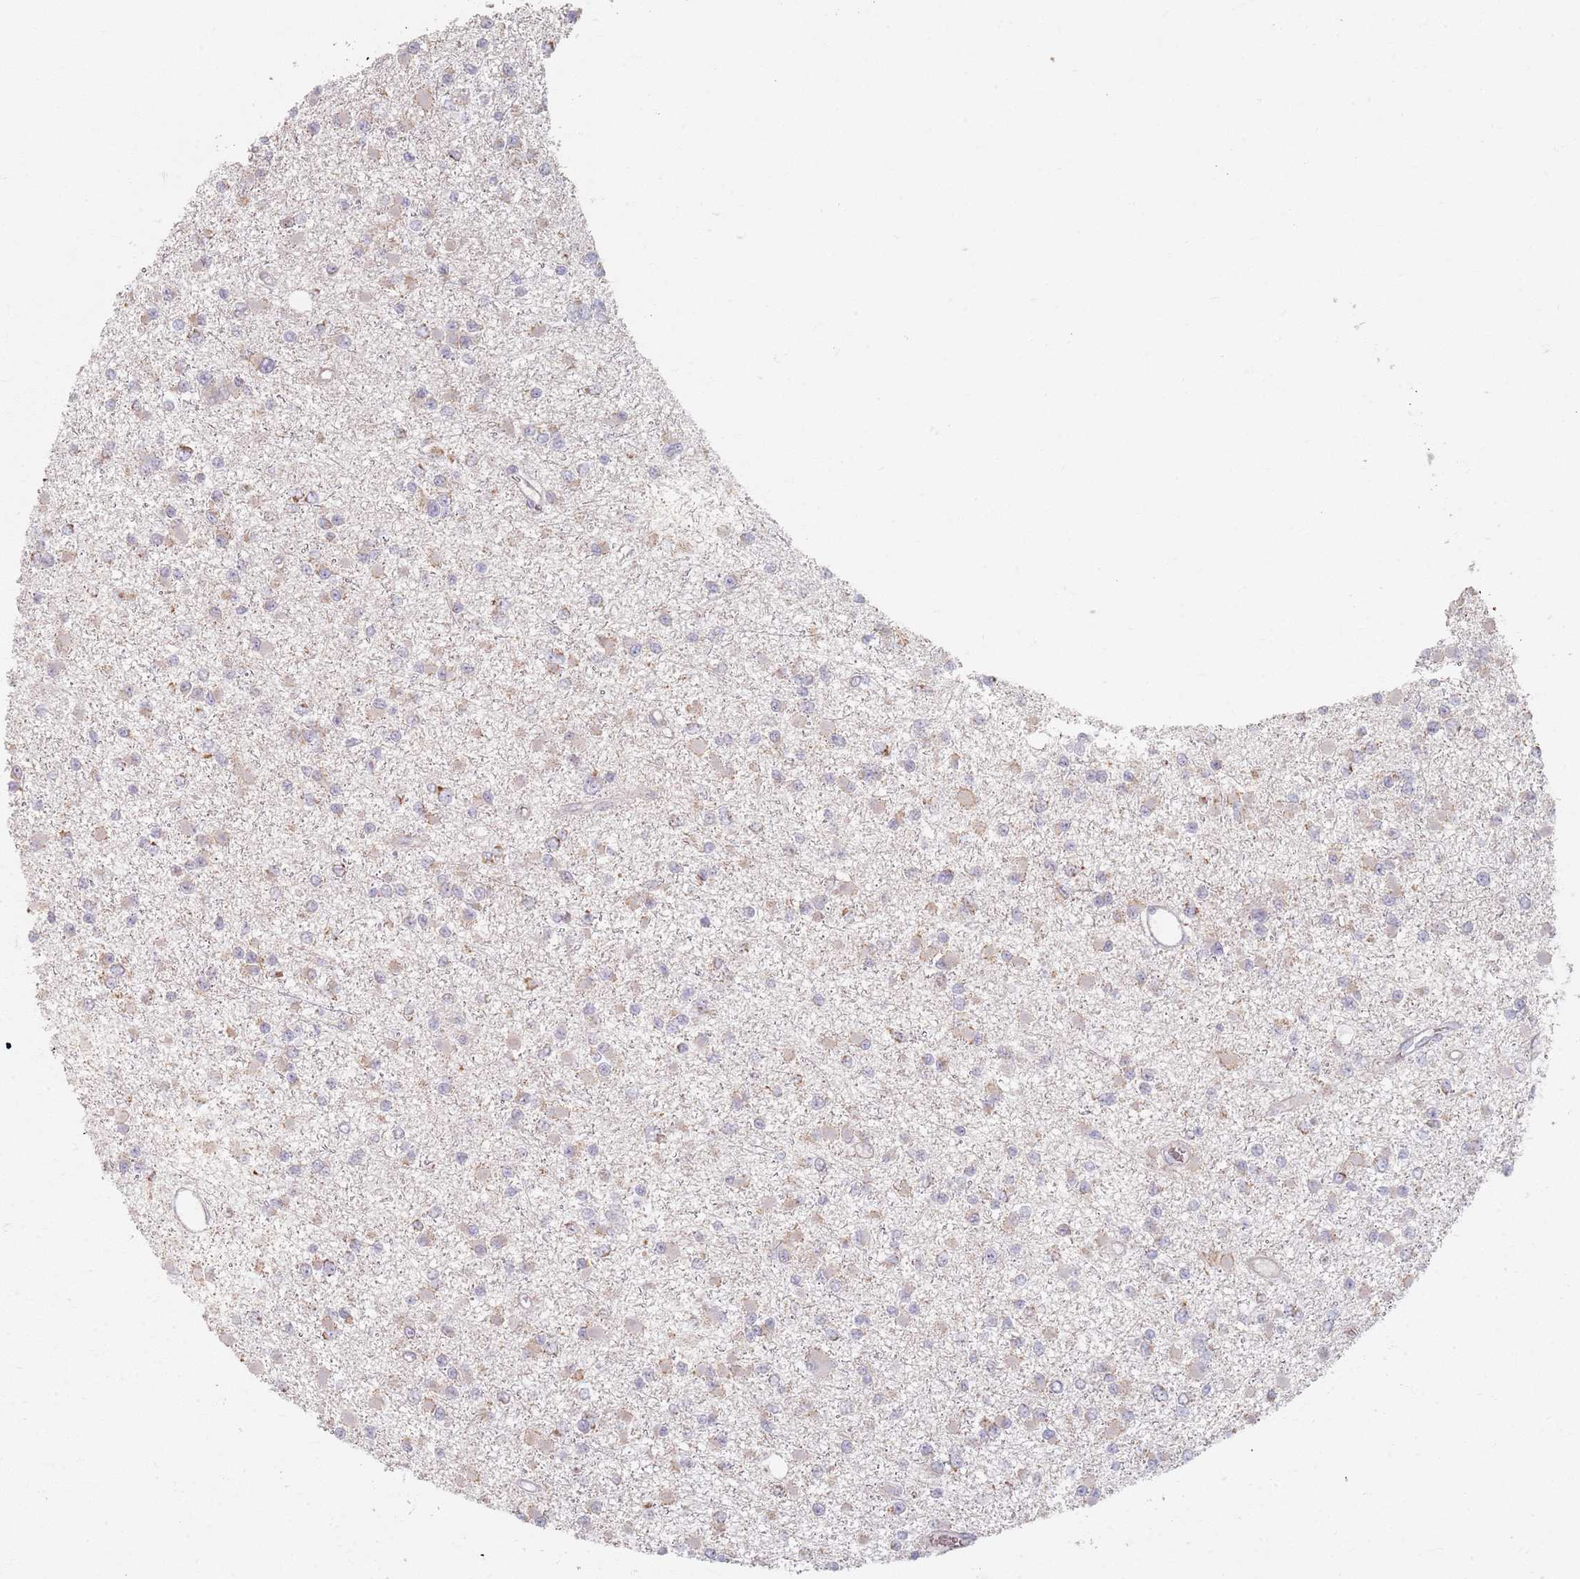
{"staining": {"intensity": "weak", "quantity": "<25%", "location": "cytoplasmic/membranous"}, "tissue": "glioma", "cell_type": "Tumor cells", "image_type": "cancer", "snomed": [{"axis": "morphology", "description": "Glioma, malignant, Low grade"}, {"axis": "topography", "description": "Brain"}], "caption": "The immunohistochemistry (IHC) image has no significant expression in tumor cells of malignant glioma (low-grade) tissue.", "gene": "PKD2L2", "patient": {"sex": "female", "age": 22}}